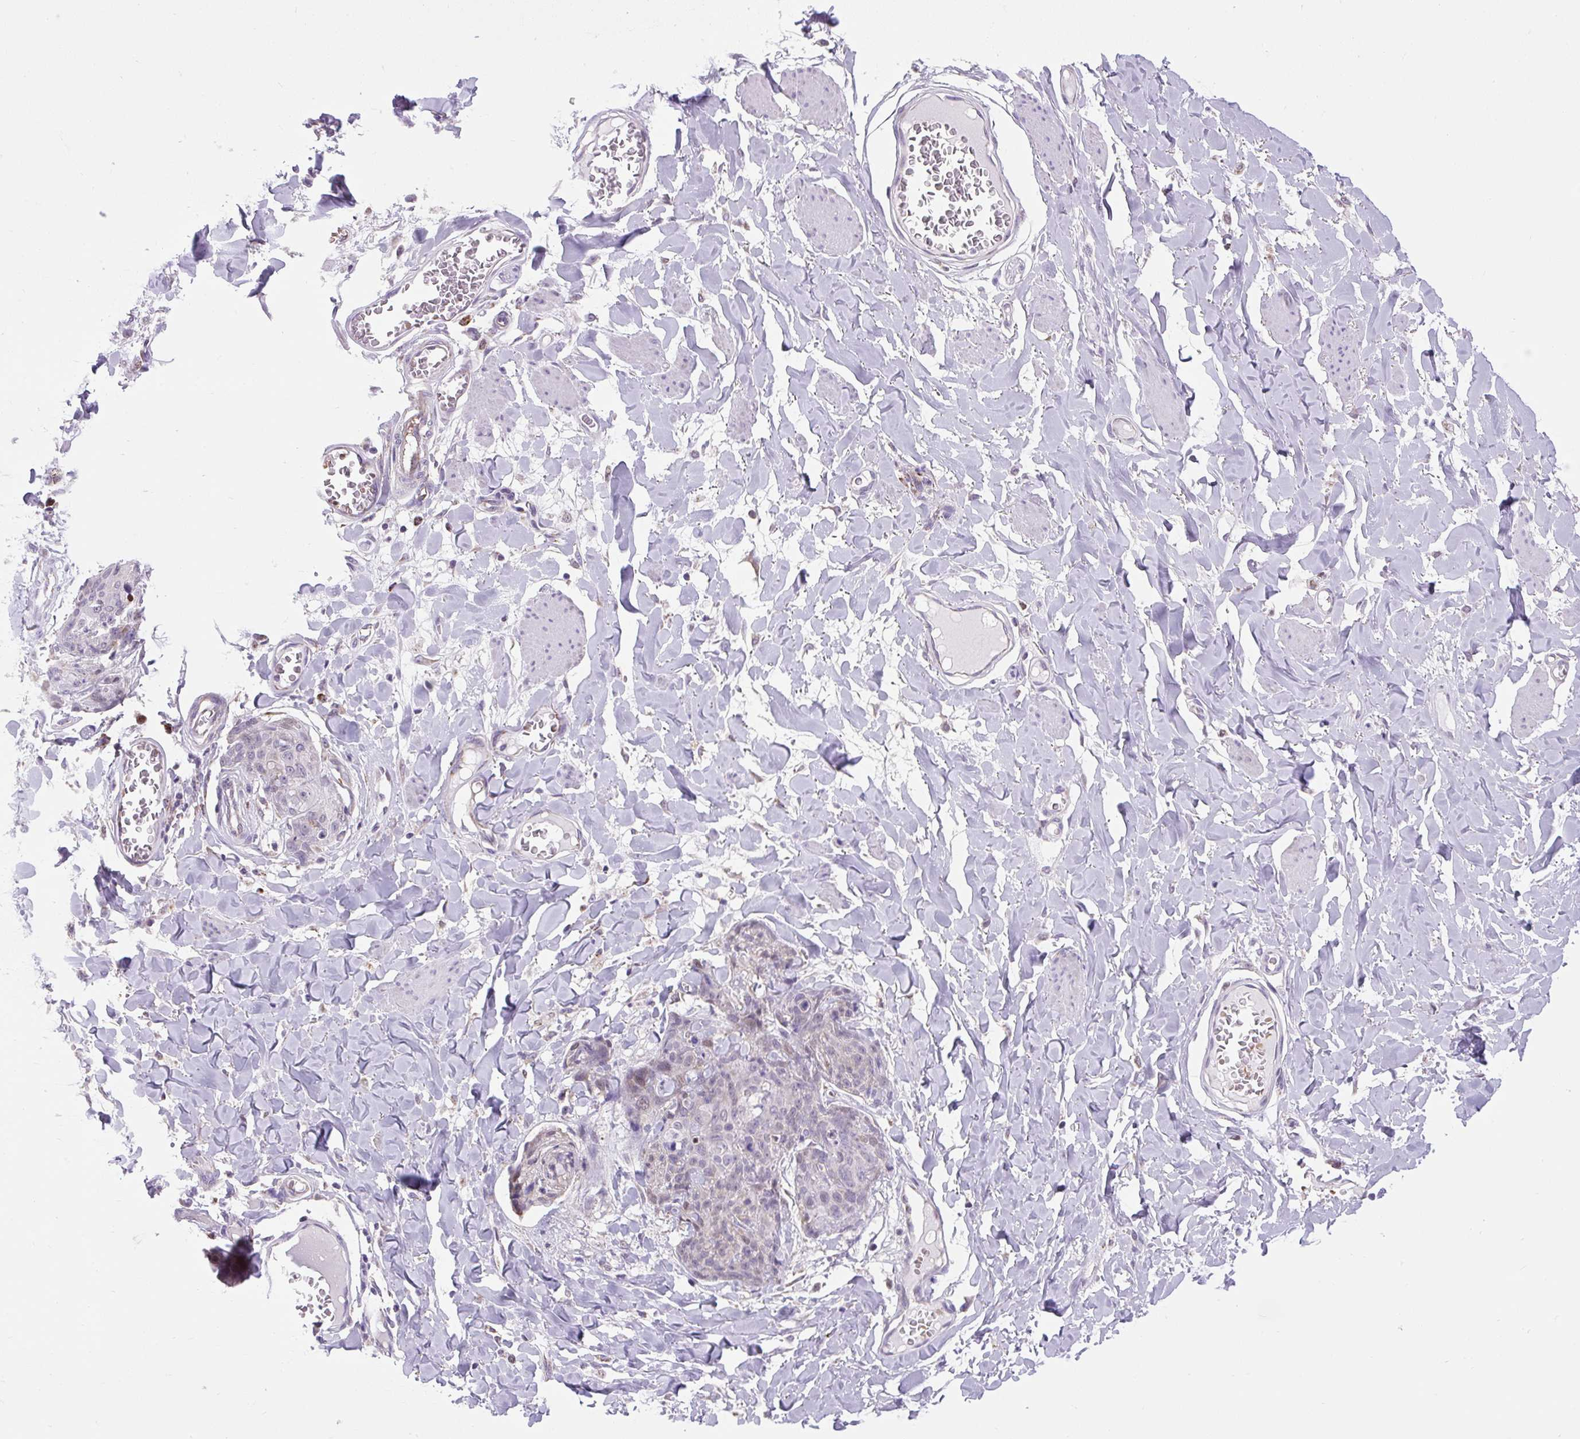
{"staining": {"intensity": "negative", "quantity": "none", "location": "none"}, "tissue": "skin cancer", "cell_type": "Tumor cells", "image_type": "cancer", "snomed": [{"axis": "morphology", "description": "Squamous cell carcinoma, NOS"}, {"axis": "topography", "description": "Skin"}, {"axis": "topography", "description": "Vulva"}], "caption": "Tumor cells are negative for protein expression in human squamous cell carcinoma (skin). (DAB IHC visualized using brightfield microscopy, high magnification).", "gene": "SCO2", "patient": {"sex": "female", "age": 85}}